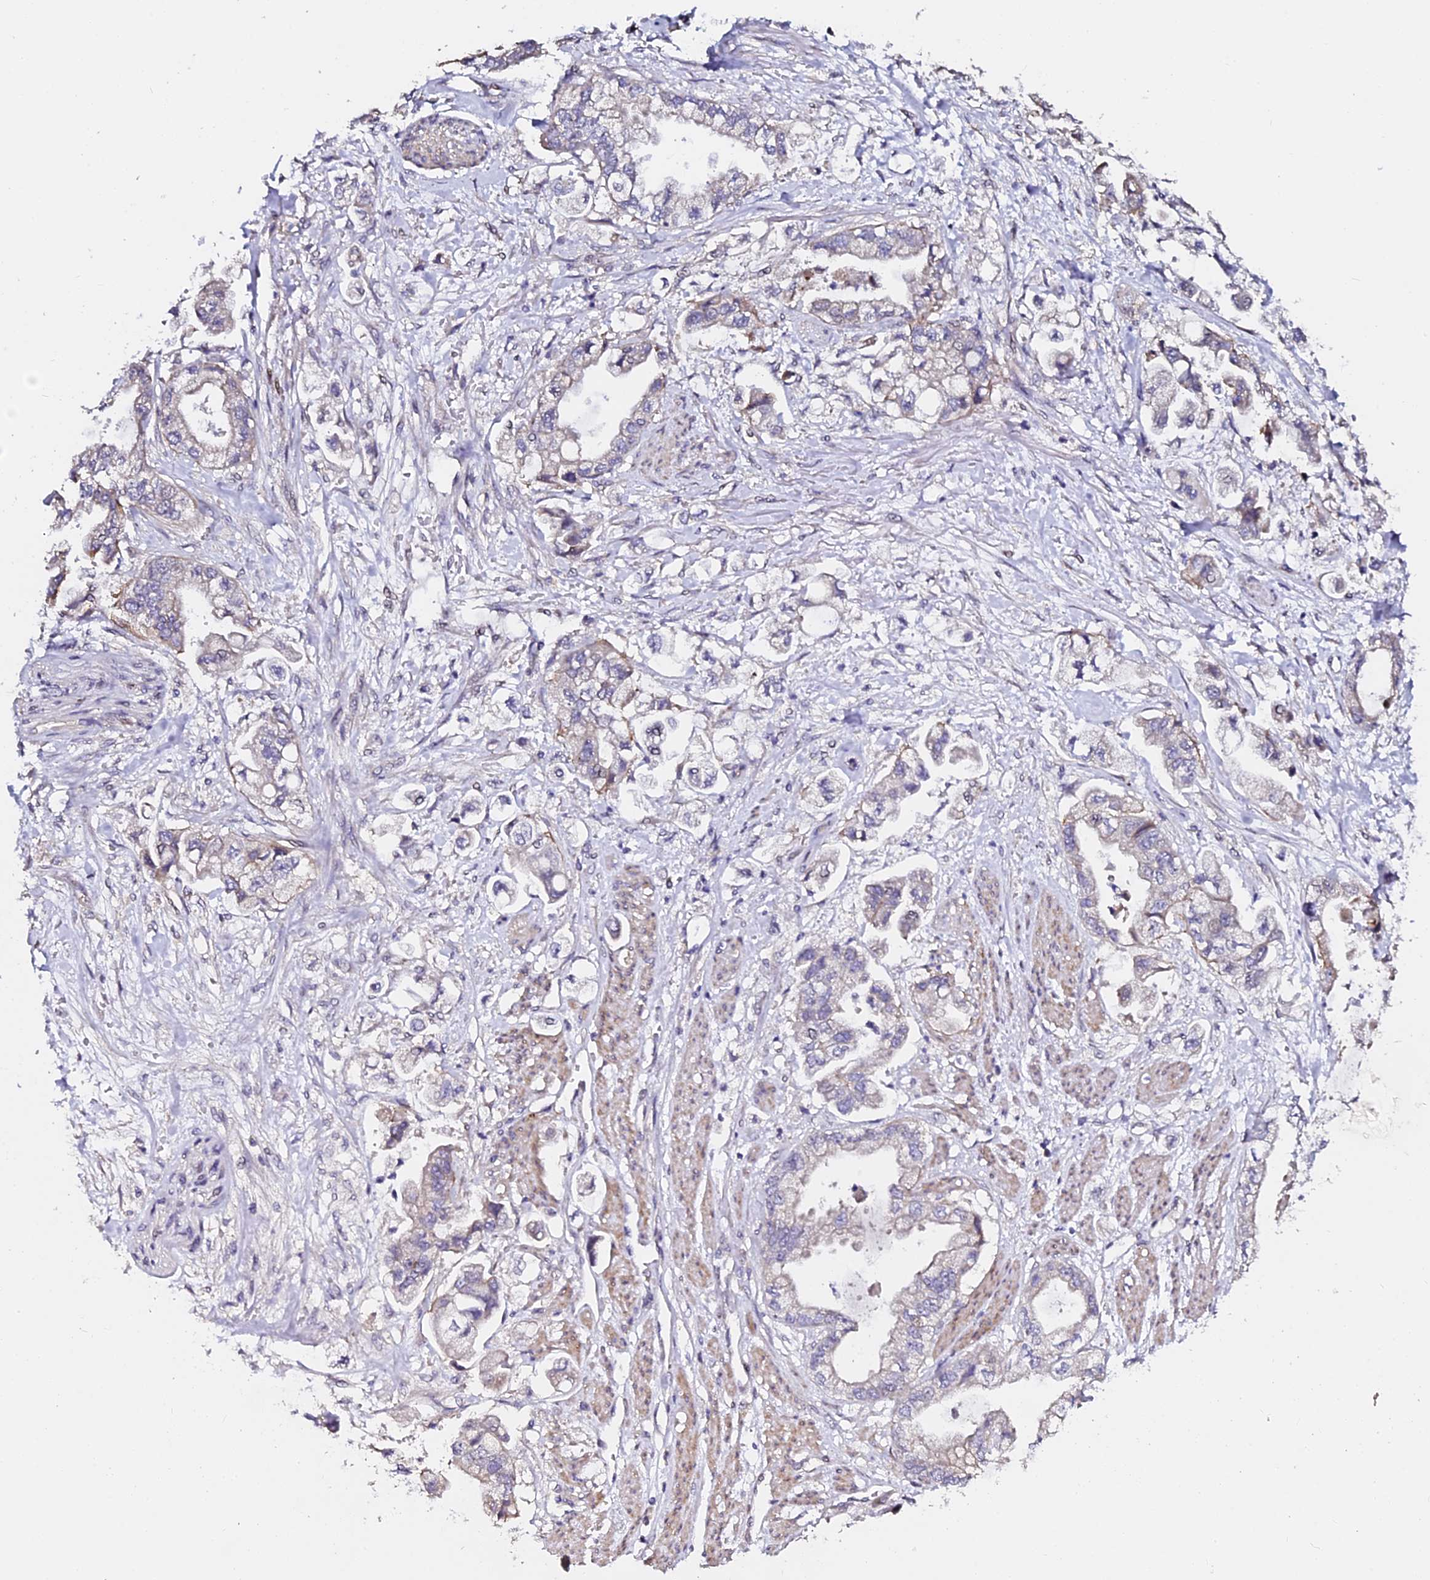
{"staining": {"intensity": "negative", "quantity": "none", "location": "none"}, "tissue": "stomach cancer", "cell_type": "Tumor cells", "image_type": "cancer", "snomed": [{"axis": "morphology", "description": "Adenocarcinoma, NOS"}, {"axis": "topography", "description": "Stomach"}], "caption": "This histopathology image is of stomach cancer (adenocarcinoma) stained with immunohistochemistry (IHC) to label a protein in brown with the nuclei are counter-stained blue. There is no staining in tumor cells.", "gene": "GPN3", "patient": {"sex": "male", "age": 62}}